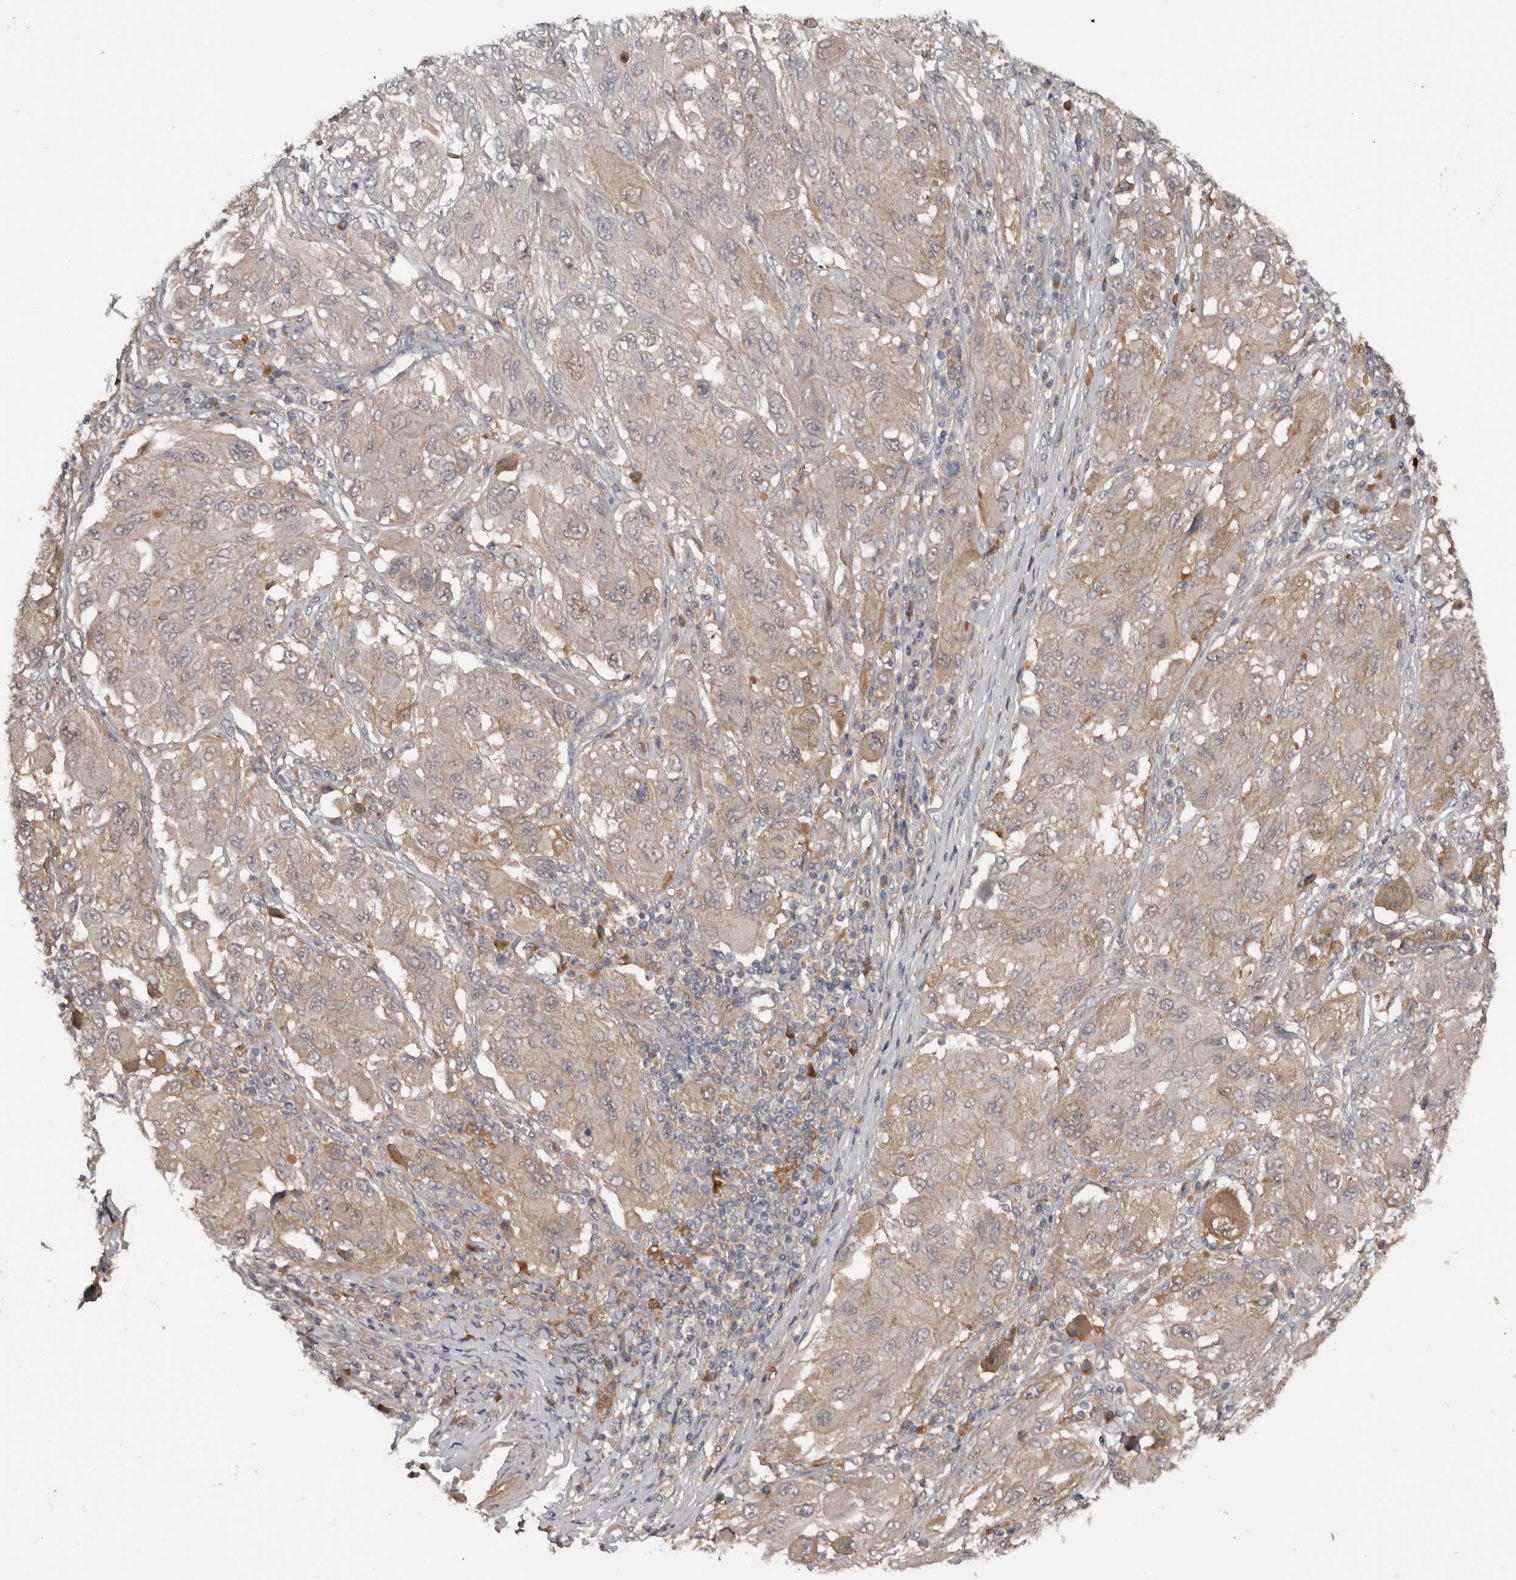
{"staining": {"intensity": "weak", "quantity": "<25%", "location": "cytoplasmic/membranous"}, "tissue": "melanoma", "cell_type": "Tumor cells", "image_type": "cancer", "snomed": [{"axis": "morphology", "description": "Malignant melanoma, NOS"}, {"axis": "topography", "description": "Skin"}], "caption": "Malignant melanoma stained for a protein using IHC reveals no positivity tumor cells.", "gene": "DNAJB4", "patient": {"sex": "female", "age": 91}}